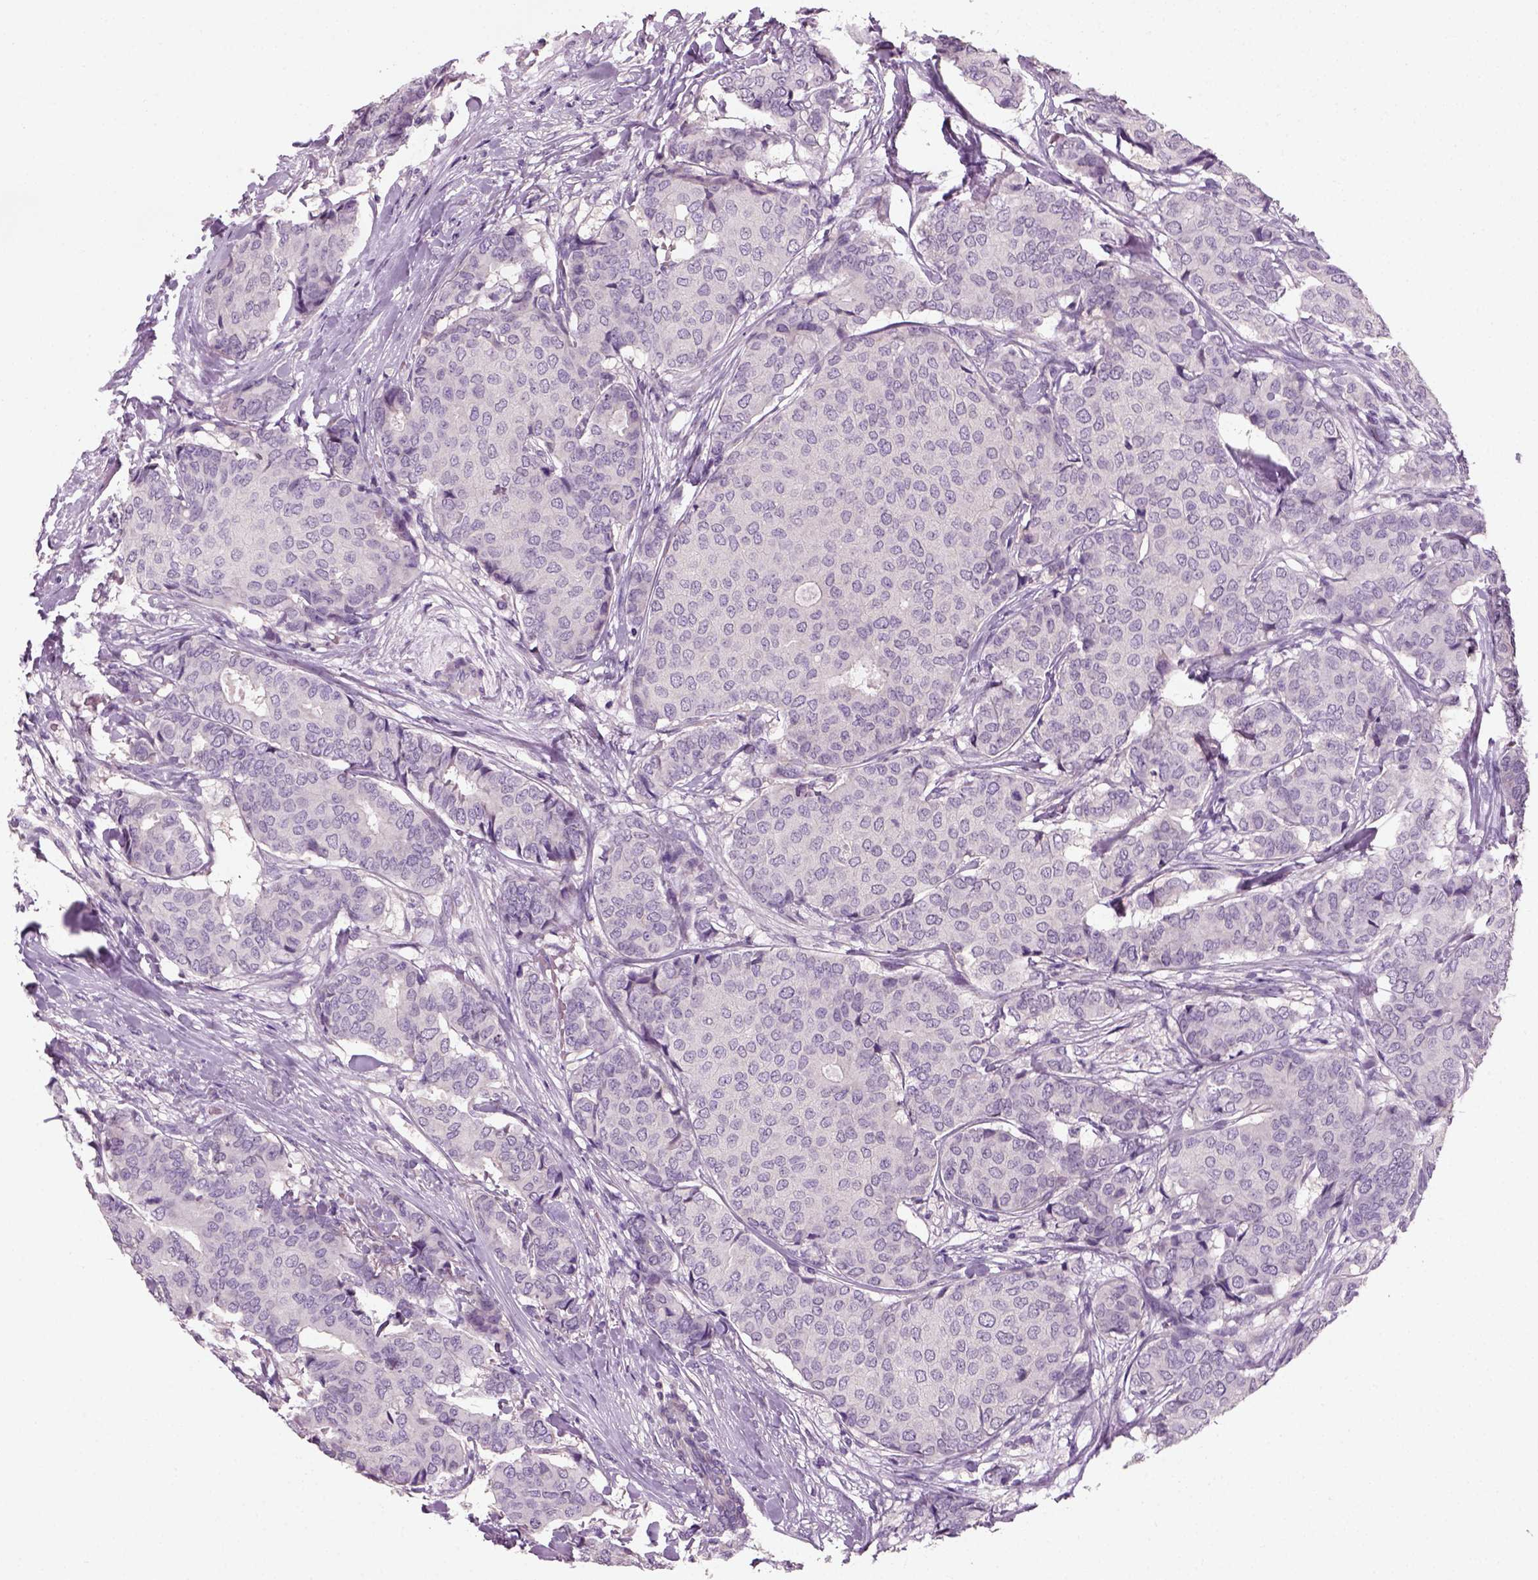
{"staining": {"intensity": "negative", "quantity": "none", "location": "none"}, "tissue": "breast cancer", "cell_type": "Tumor cells", "image_type": "cancer", "snomed": [{"axis": "morphology", "description": "Duct carcinoma"}, {"axis": "topography", "description": "Breast"}], "caption": "A high-resolution micrograph shows immunohistochemistry (IHC) staining of breast infiltrating ductal carcinoma, which exhibits no significant positivity in tumor cells.", "gene": "ELOVL3", "patient": {"sex": "female", "age": 75}}